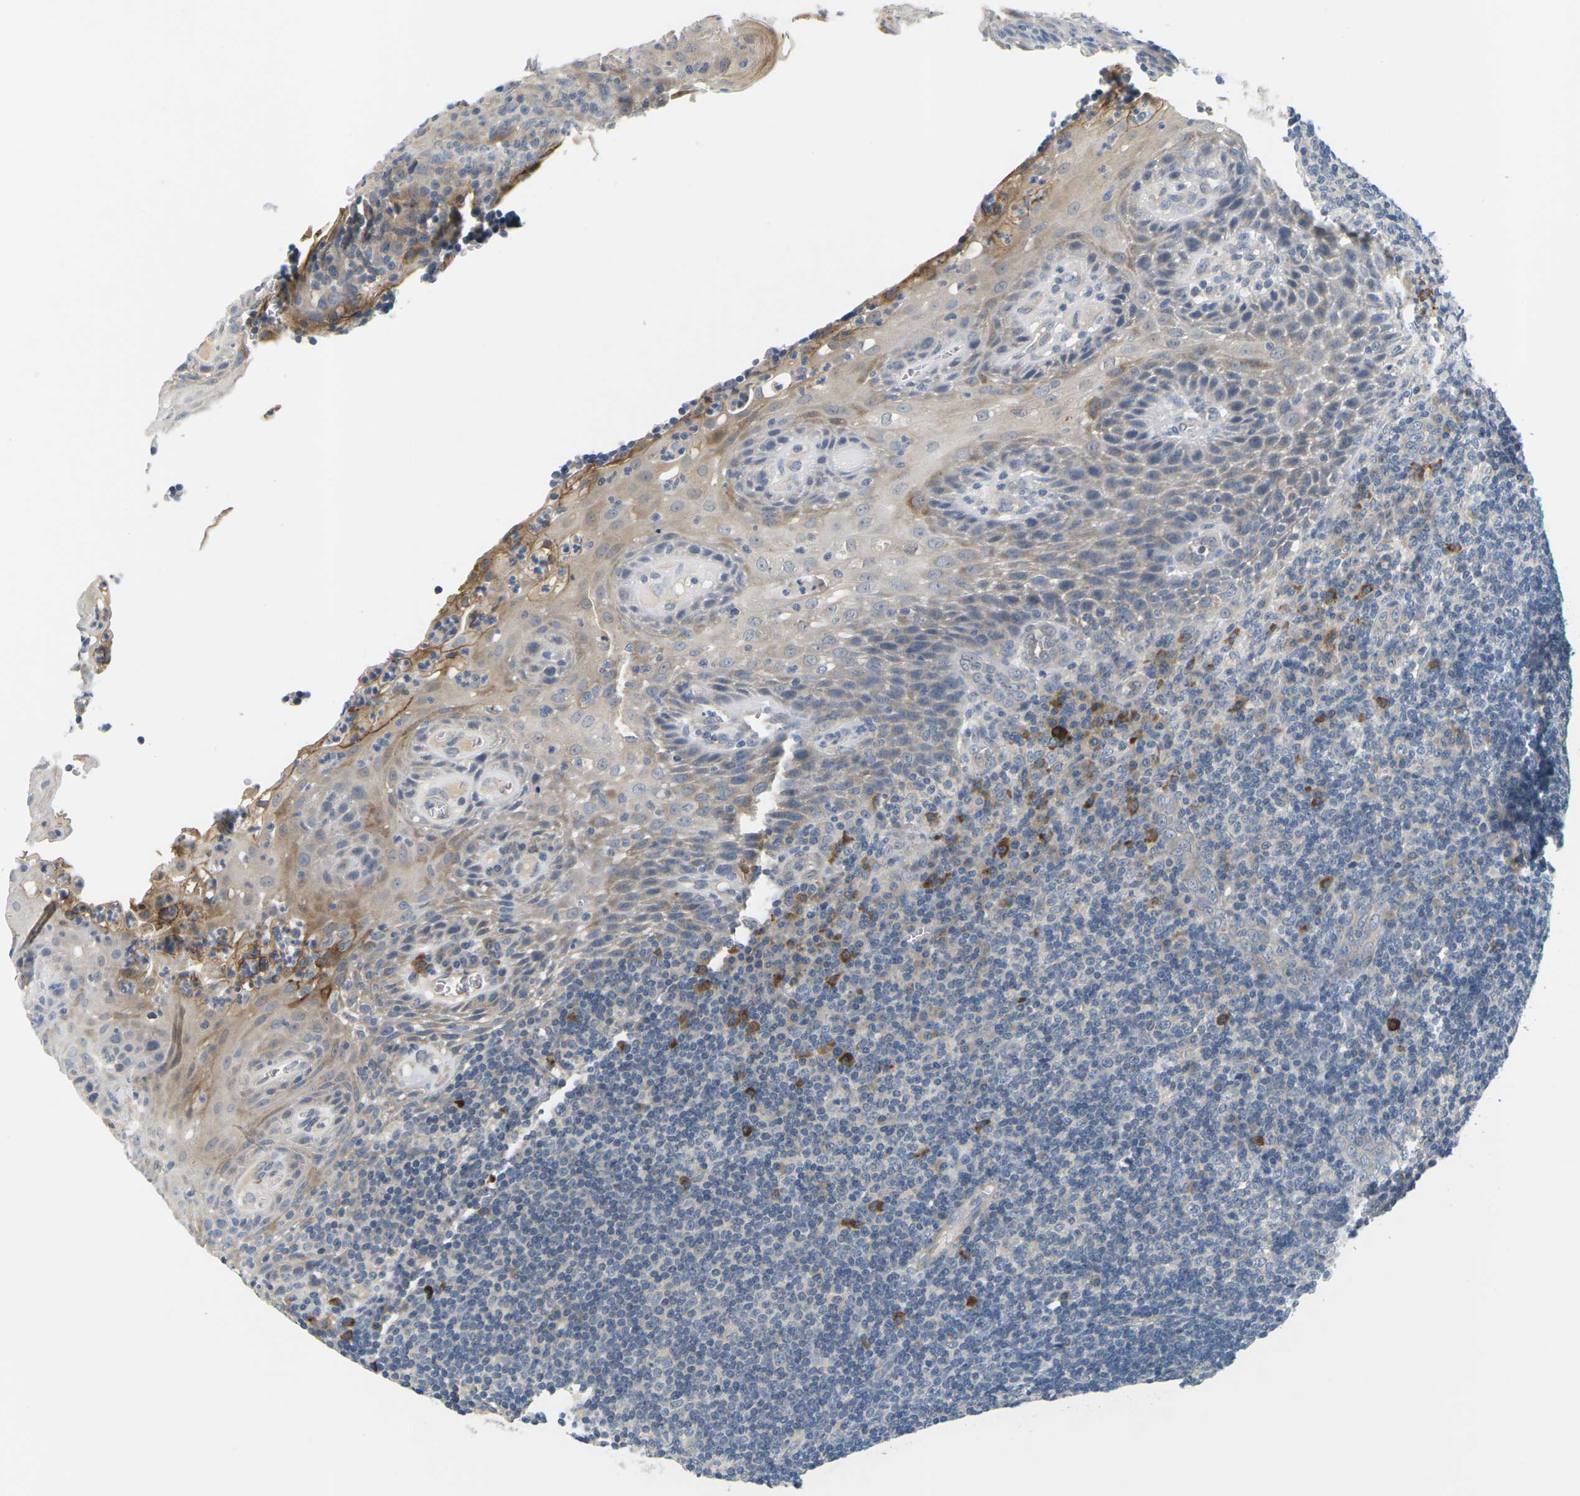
{"staining": {"intensity": "moderate", "quantity": "<25%", "location": "cytoplasmic/membranous"}, "tissue": "tonsil", "cell_type": "Germinal center cells", "image_type": "normal", "snomed": [{"axis": "morphology", "description": "Normal tissue, NOS"}, {"axis": "topography", "description": "Tonsil"}], "caption": "Protein staining by IHC demonstrates moderate cytoplasmic/membranous staining in approximately <25% of germinal center cells in benign tonsil.", "gene": "EVA1C", "patient": {"sex": "male", "age": 37}}